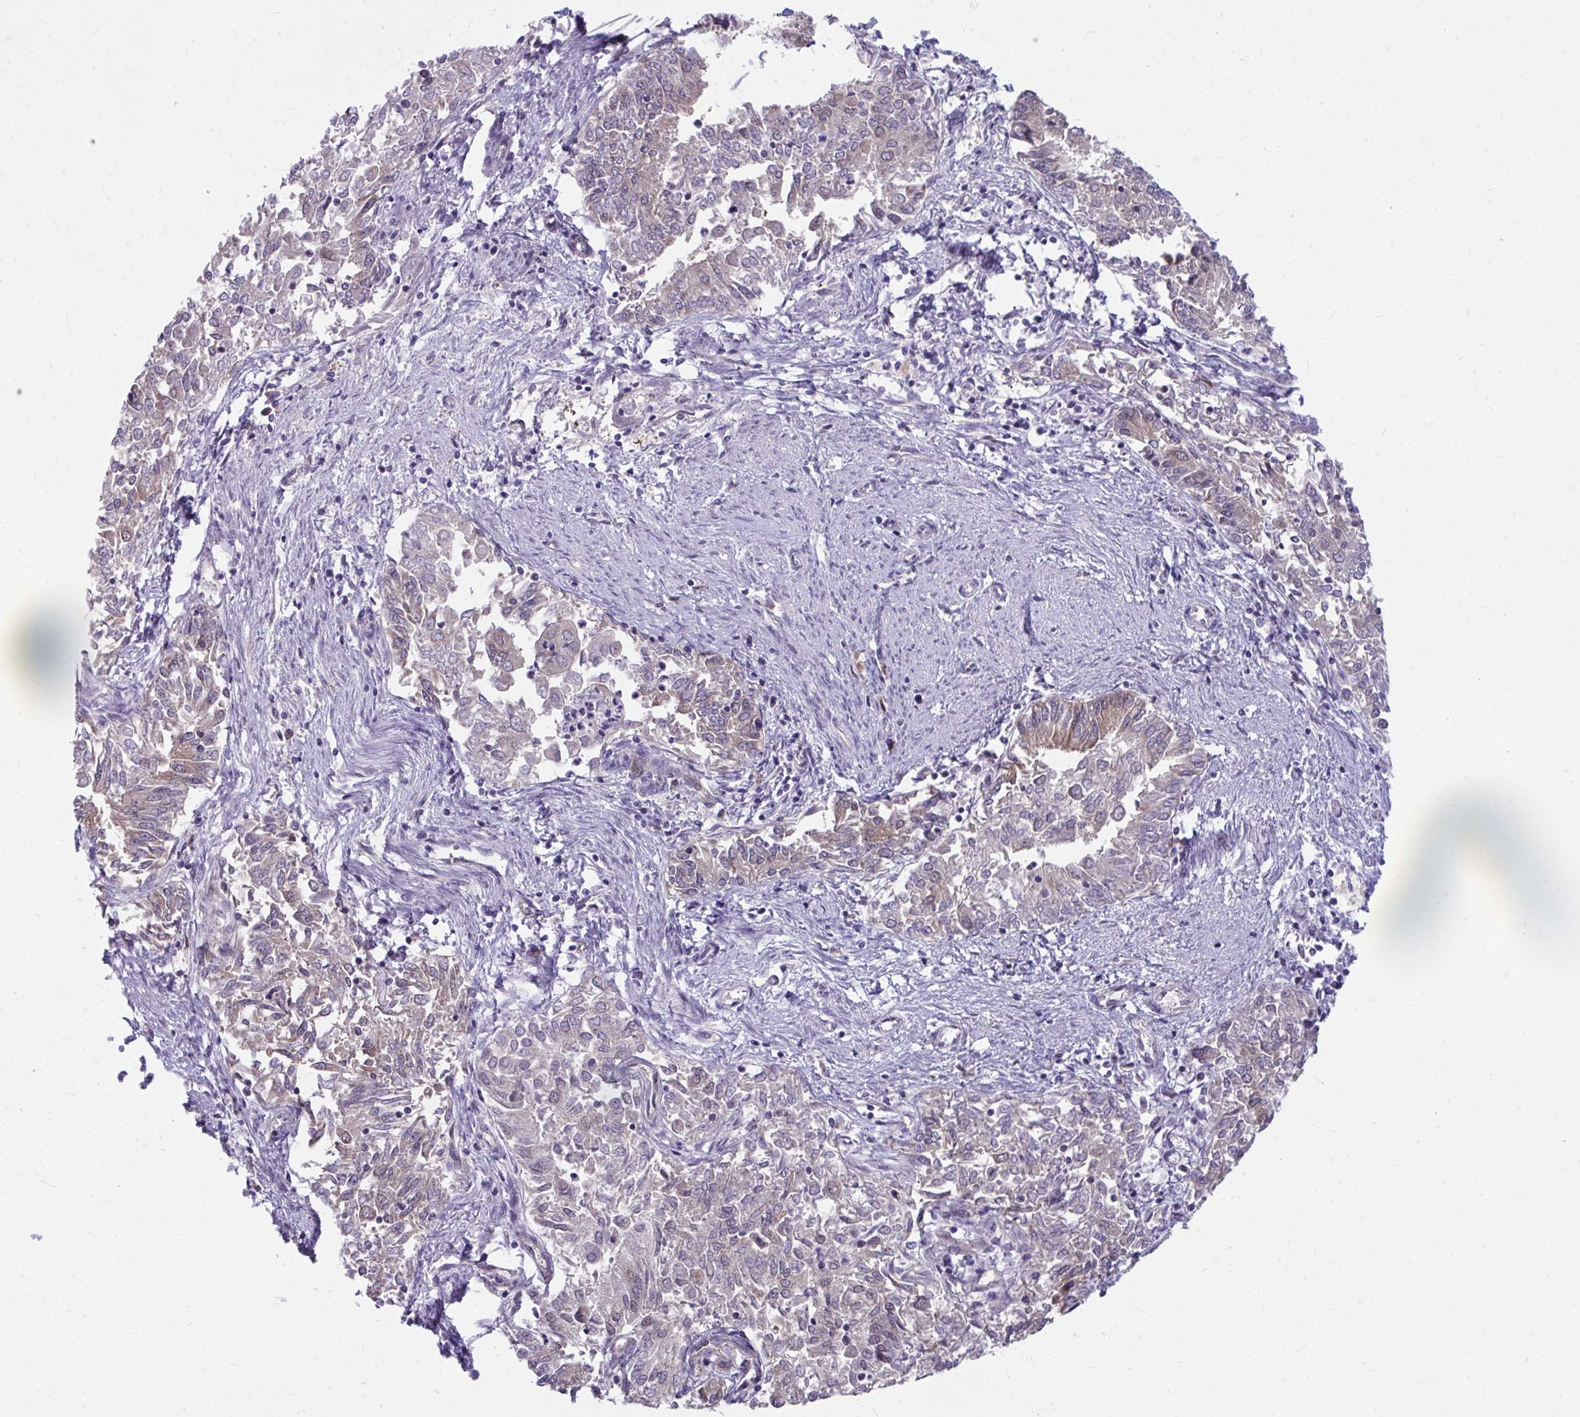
{"staining": {"intensity": "weak", "quantity": "<25%", "location": "cytoplasmic/membranous"}, "tissue": "endometrial cancer", "cell_type": "Tumor cells", "image_type": "cancer", "snomed": [{"axis": "morphology", "description": "Adenocarcinoma, NOS"}, {"axis": "topography", "description": "Endometrium"}], "caption": "There is no significant expression in tumor cells of endometrial cancer (adenocarcinoma).", "gene": "SELENON", "patient": {"sex": "female", "age": 57}}